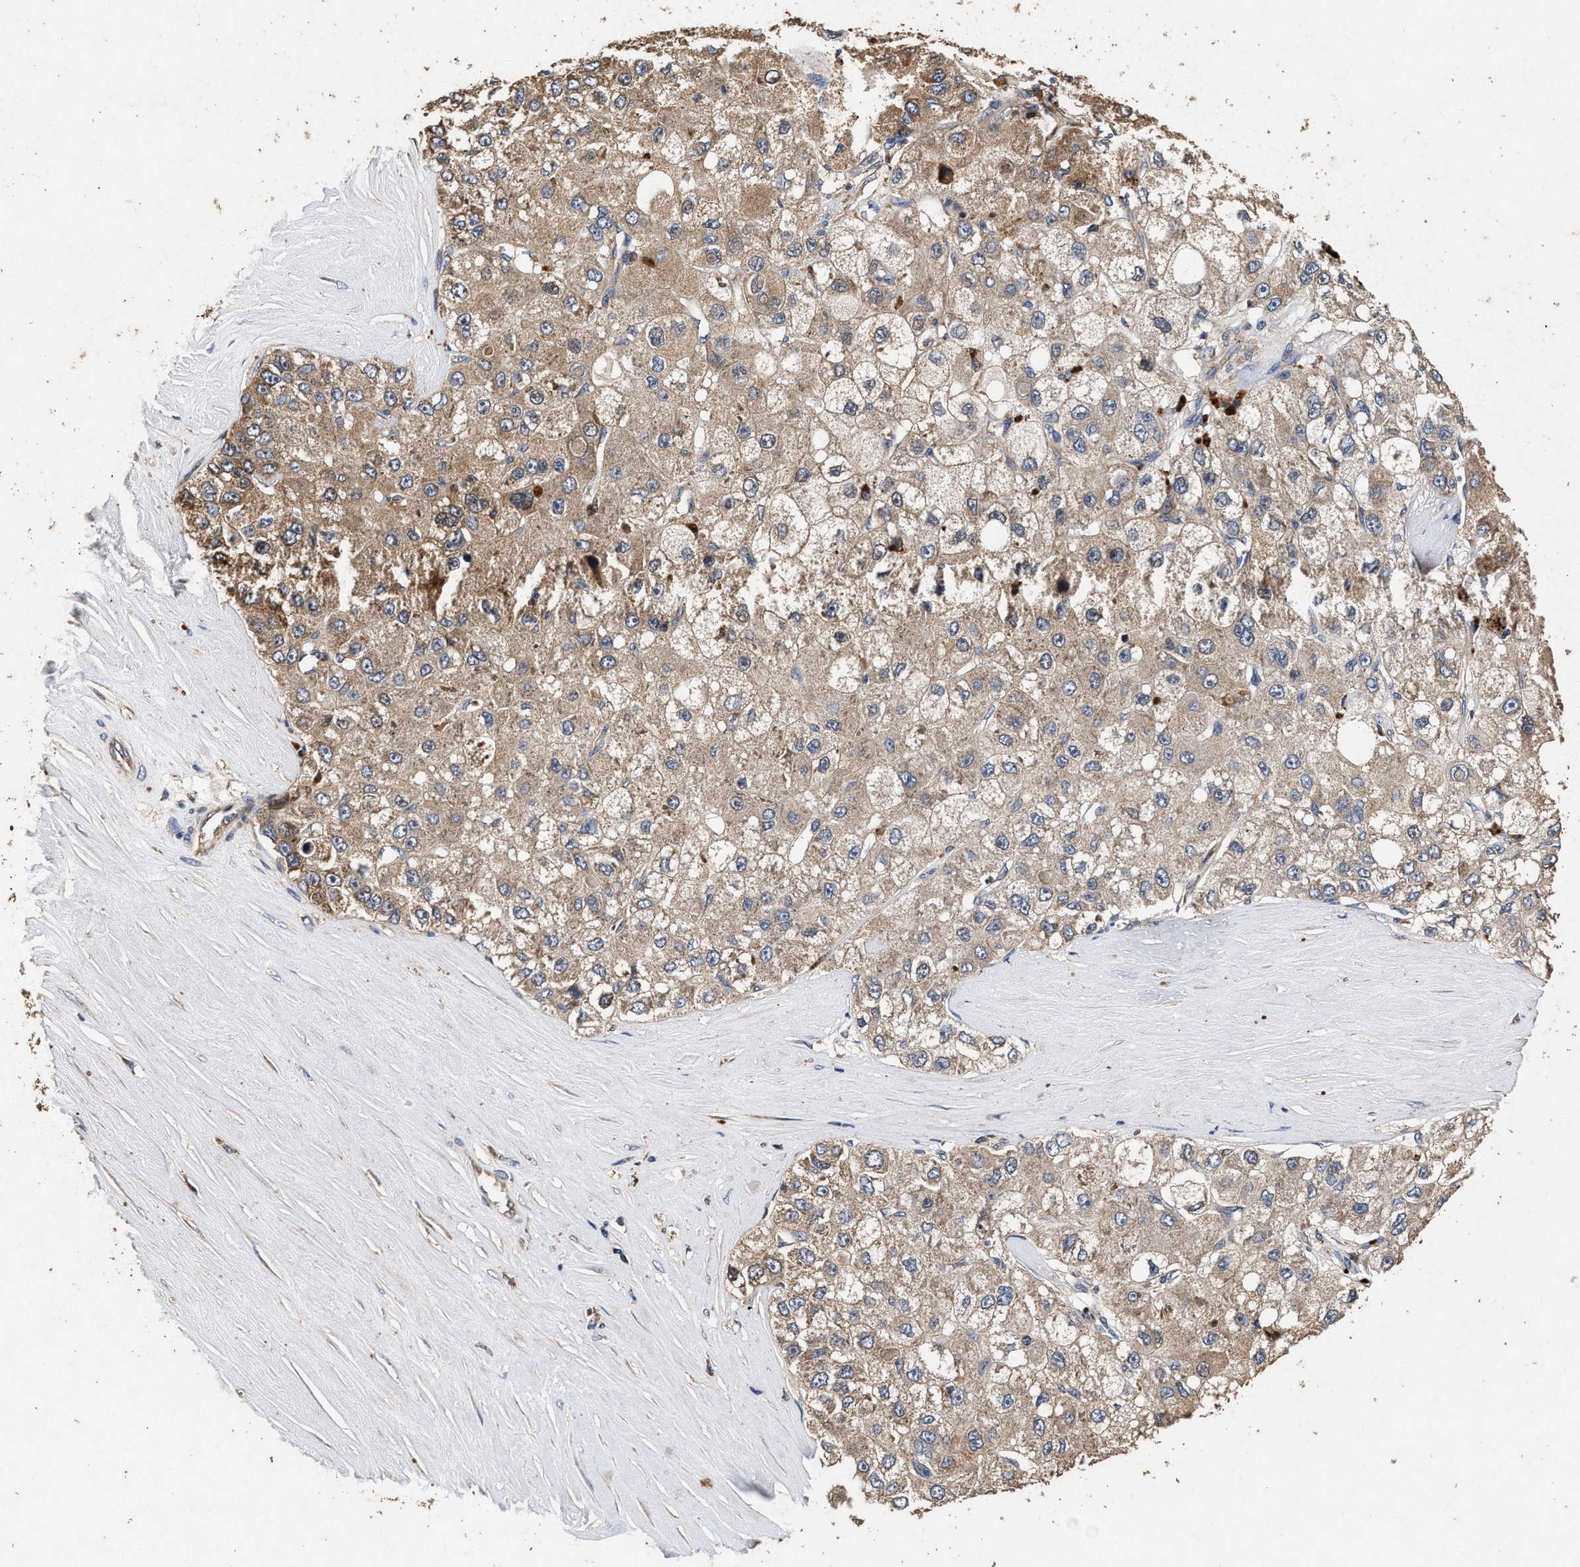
{"staining": {"intensity": "moderate", "quantity": ">75%", "location": "cytoplasmic/membranous"}, "tissue": "liver cancer", "cell_type": "Tumor cells", "image_type": "cancer", "snomed": [{"axis": "morphology", "description": "Carcinoma, Hepatocellular, NOS"}, {"axis": "topography", "description": "Liver"}], "caption": "Human hepatocellular carcinoma (liver) stained with a brown dye shows moderate cytoplasmic/membranous positive expression in about >75% of tumor cells.", "gene": "NFKB2", "patient": {"sex": "male", "age": 80}}